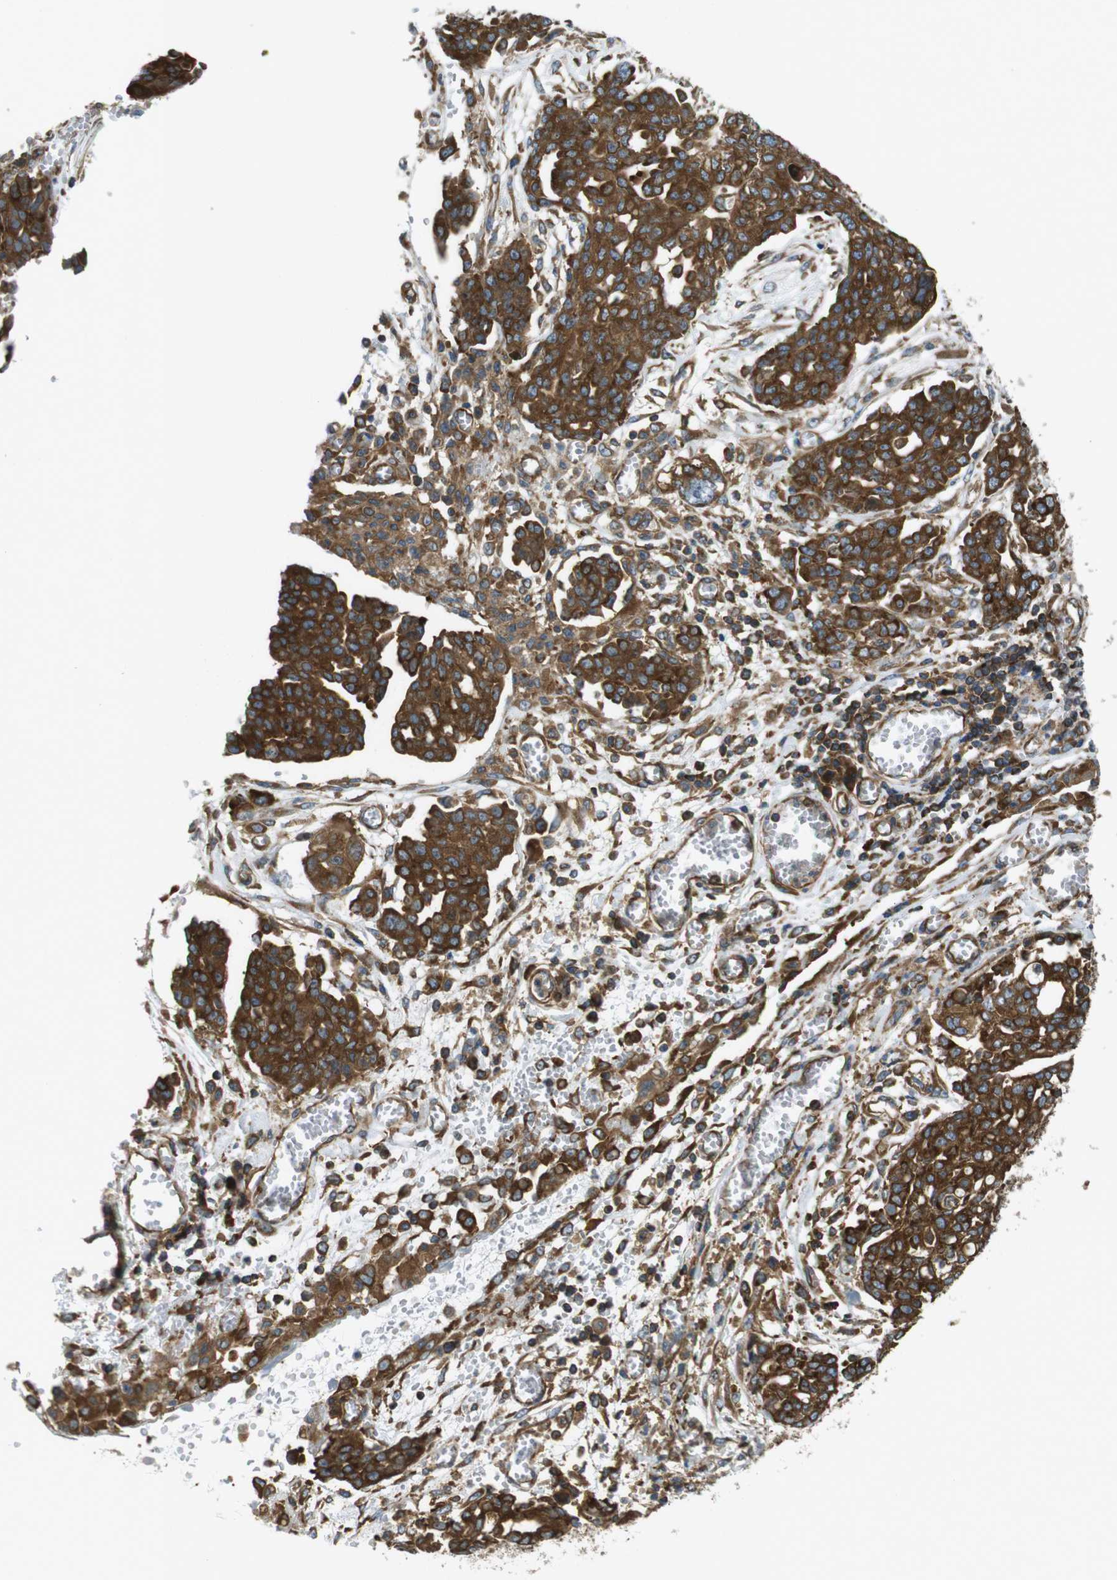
{"staining": {"intensity": "strong", "quantity": ">75%", "location": "cytoplasmic/membranous"}, "tissue": "ovarian cancer", "cell_type": "Tumor cells", "image_type": "cancer", "snomed": [{"axis": "morphology", "description": "Cystadenocarcinoma, serous, NOS"}, {"axis": "topography", "description": "Soft tissue"}, {"axis": "topography", "description": "Ovary"}], "caption": "Immunohistochemistry micrograph of neoplastic tissue: ovarian serous cystadenocarcinoma stained using immunohistochemistry (IHC) exhibits high levels of strong protein expression localized specifically in the cytoplasmic/membranous of tumor cells, appearing as a cytoplasmic/membranous brown color.", "gene": "TSC1", "patient": {"sex": "female", "age": 57}}